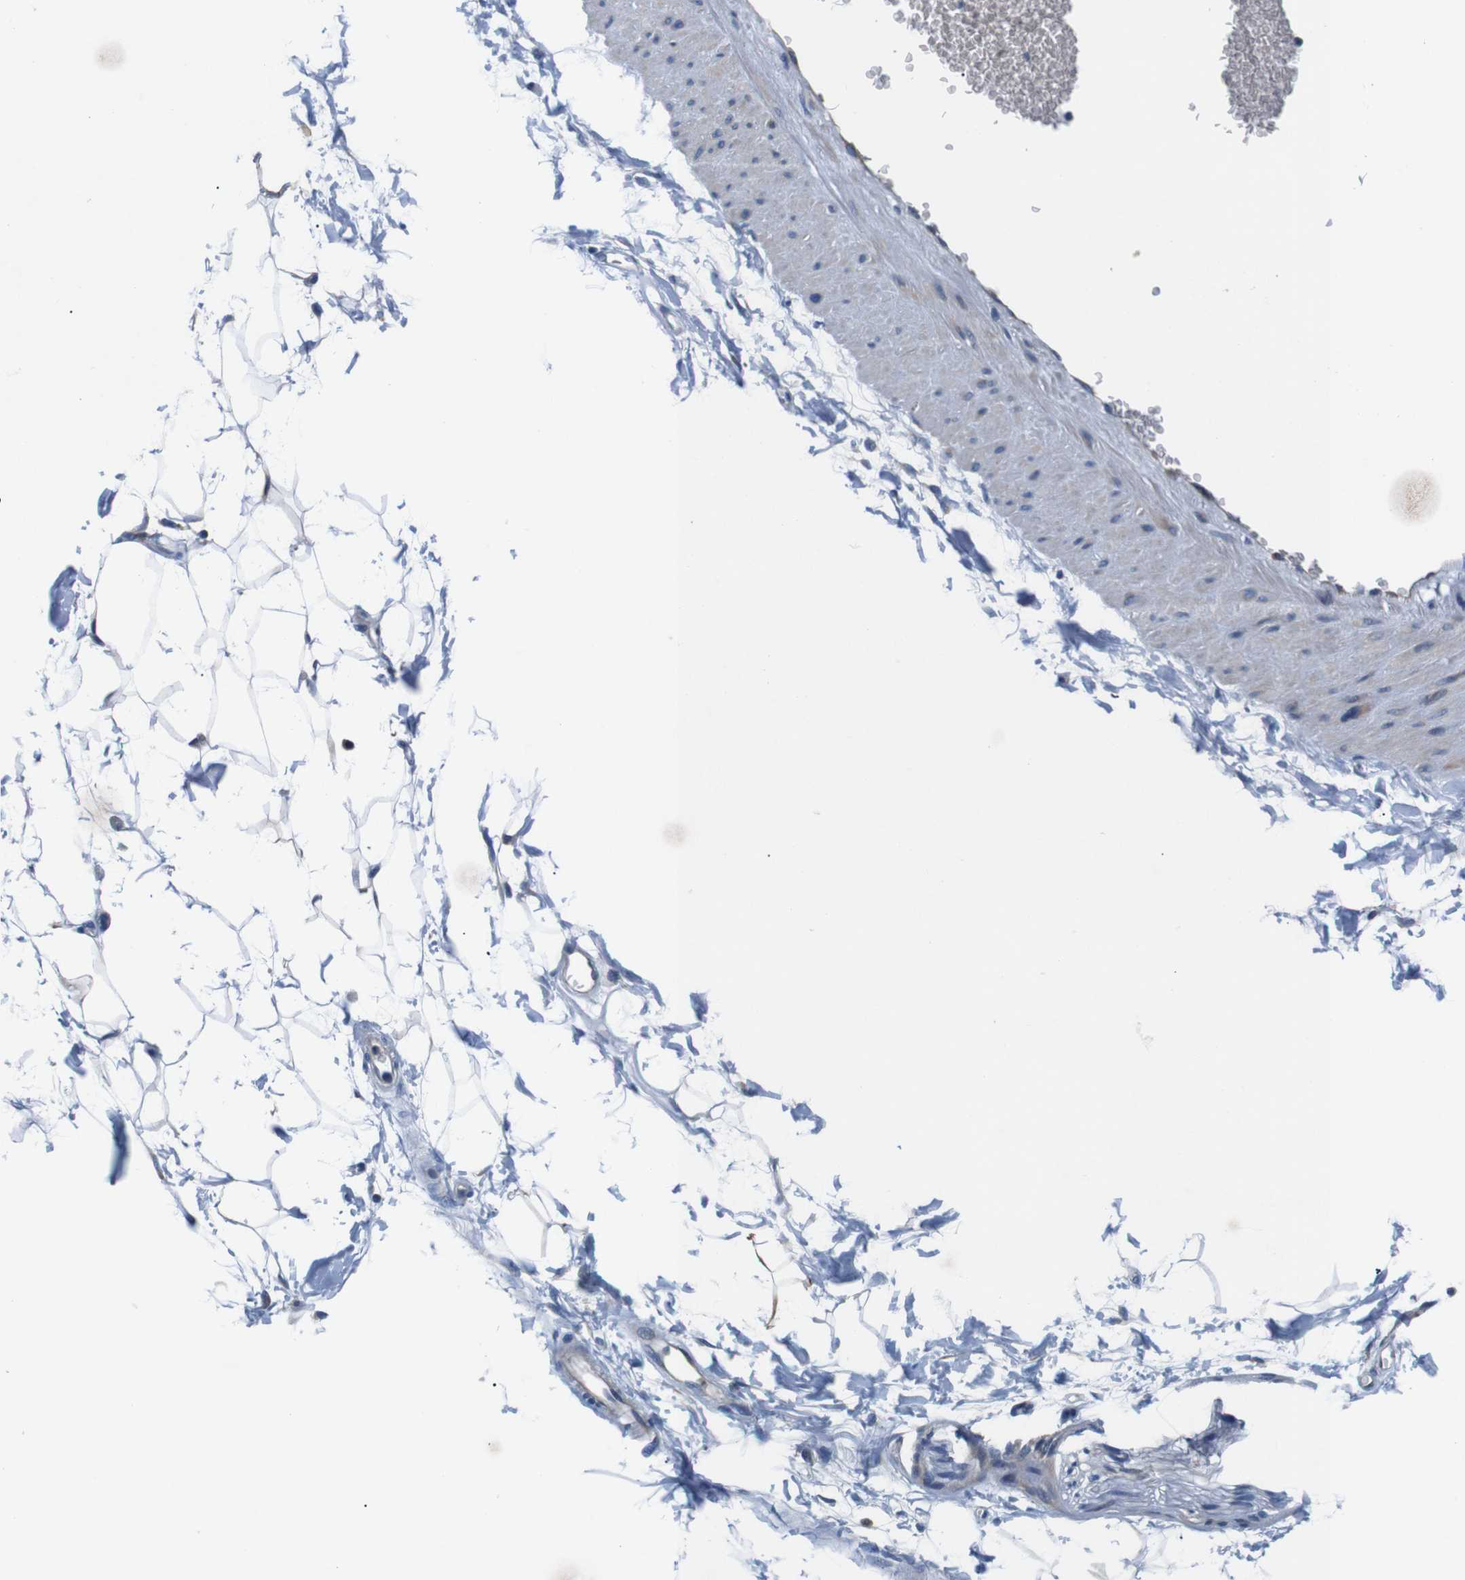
{"staining": {"intensity": "negative", "quantity": "none", "location": "none"}, "tissue": "adipose tissue", "cell_type": "Adipocytes", "image_type": "normal", "snomed": [{"axis": "morphology", "description": "Normal tissue, NOS"}, {"axis": "topography", "description": "Soft tissue"}], "caption": "This micrograph is of normal adipose tissue stained with immunohistochemistry (IHC) to label a protein in brown with the nuclei are counter-stained blue. There is no positivity in adipocytes. (DAB (3,3'-diaminobenzidine) immunohistochemistry, high magnification).", "gene": "JAK1", "patient": {"sex": "male", "age": 72}}